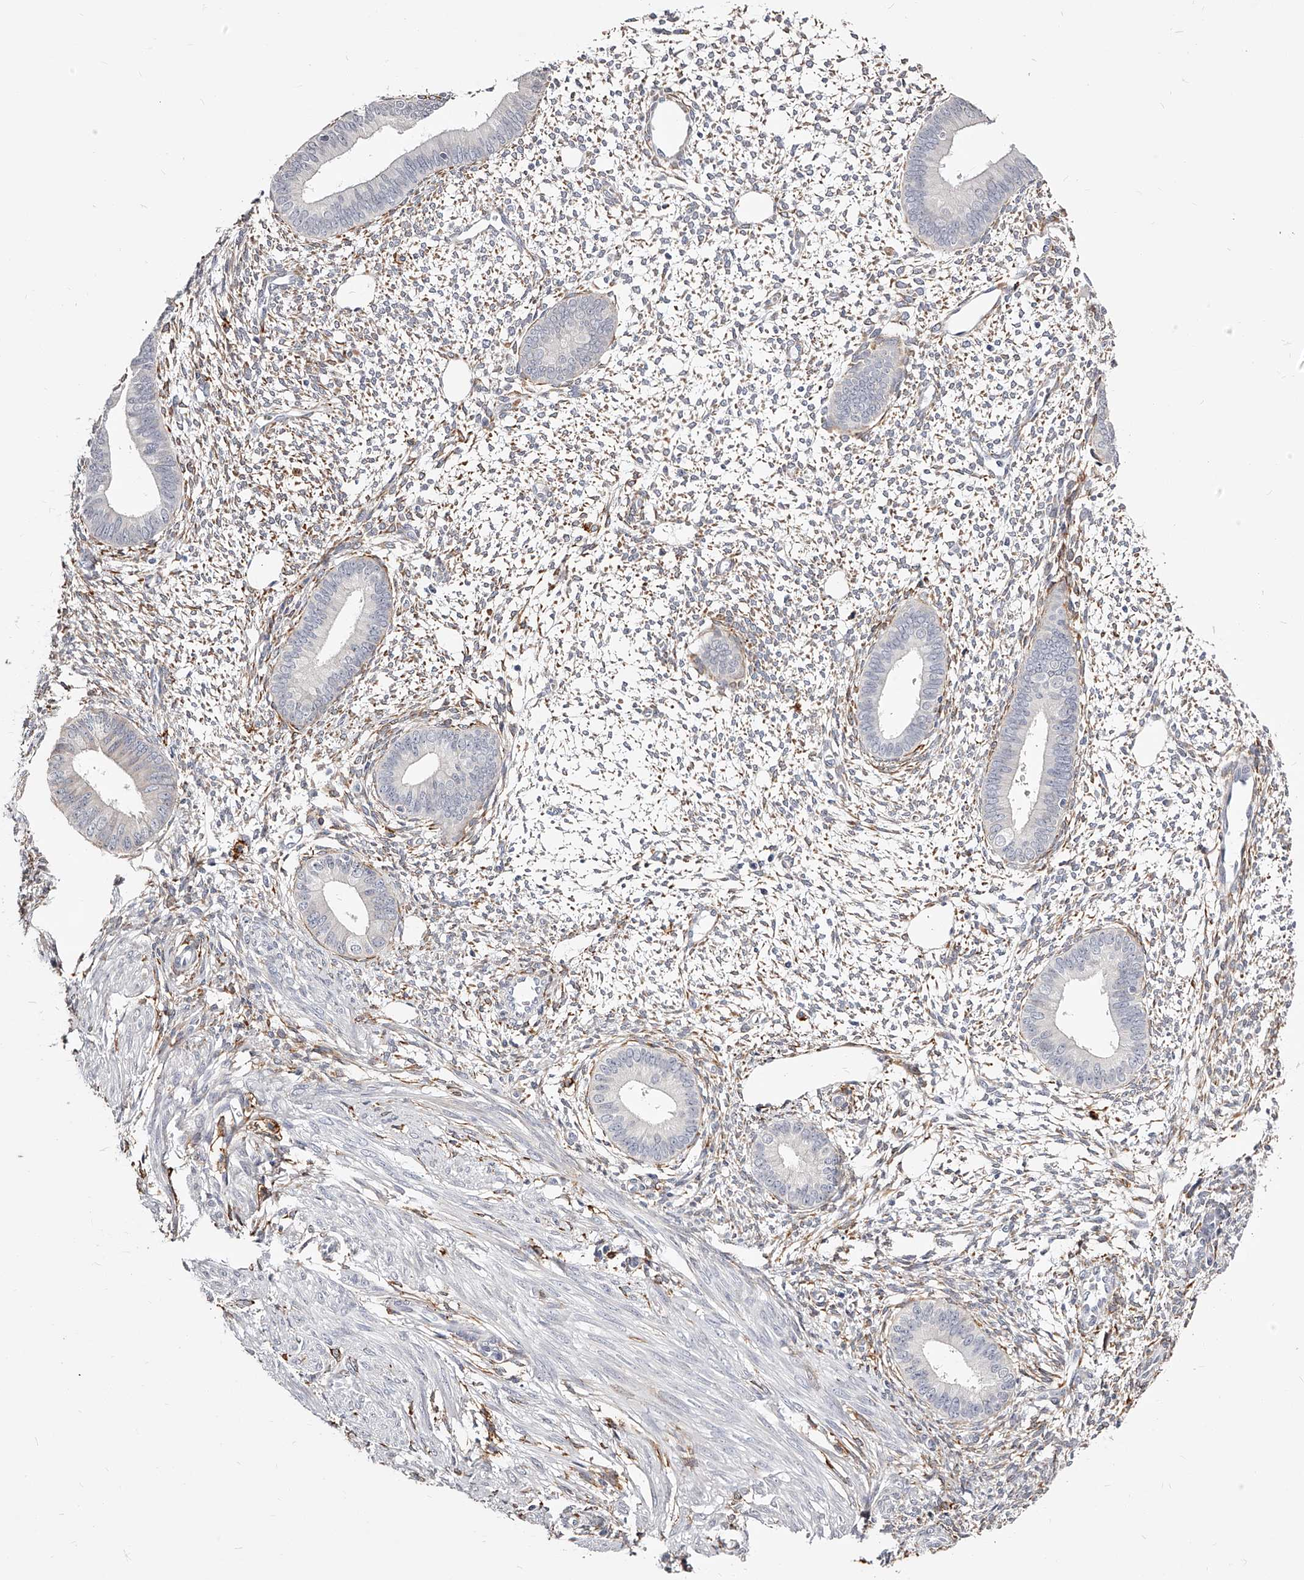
{"staining": {"intensity": "moderate", "quantity": "<25%", "location": "cytoplasmic/membranous"}, "tissue": "endometrium", "cell_type": "Cells in endometrial stroma", "image_type": "normal", "snomed": [{"axis": "morphology", "description": "Normal tissue, NOS"}, {"axis": "topography", "description": "Endometrium"}], "caption": "Protein expression by immunohistochemistry (IHC) exhibits moderate cytoplasmic/membranous positivity in about <25% of cells in endometrial stroma in benign endometrium.", "gene": "CD82", "patient": {"sex": "female", "age": 46}}